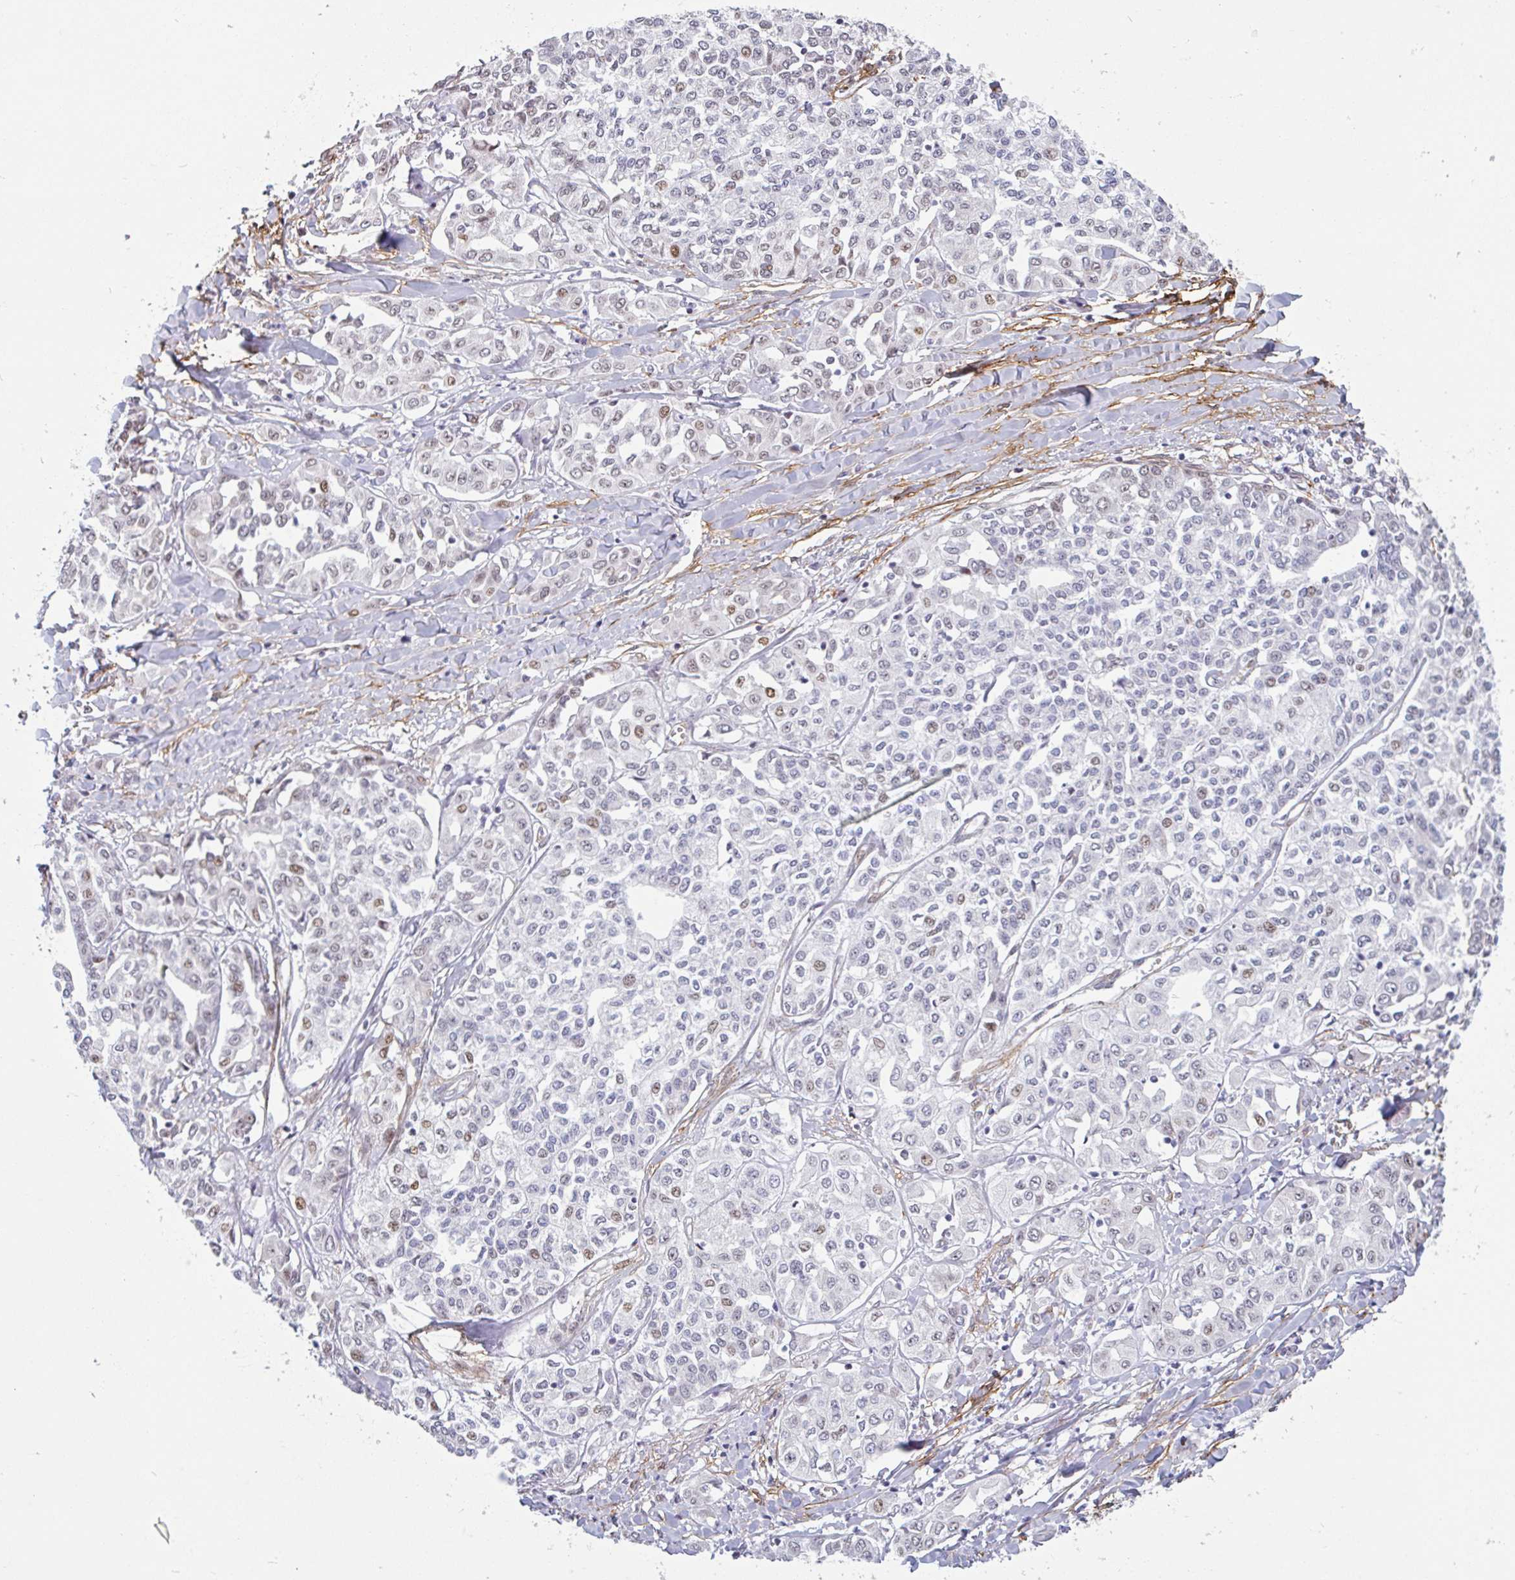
{"staining": {"intensity": "weak", "quantity": "<25%", "location": "nuclear"}, "tissue": "liver cancer", "cell_type": "Tumor cells", "image_type": "cancer", "snomed": [{"axis": "morphology", "description": "Cholangiocarcinoma"}, {"axis": "topography", "description": "Liver"}], "caption": "The photomicrograph exhibits no significant positivity in tumor cells of liver cancer.", "gene": "TMEM119", "patient": {"sex": "female", "age": 77}}